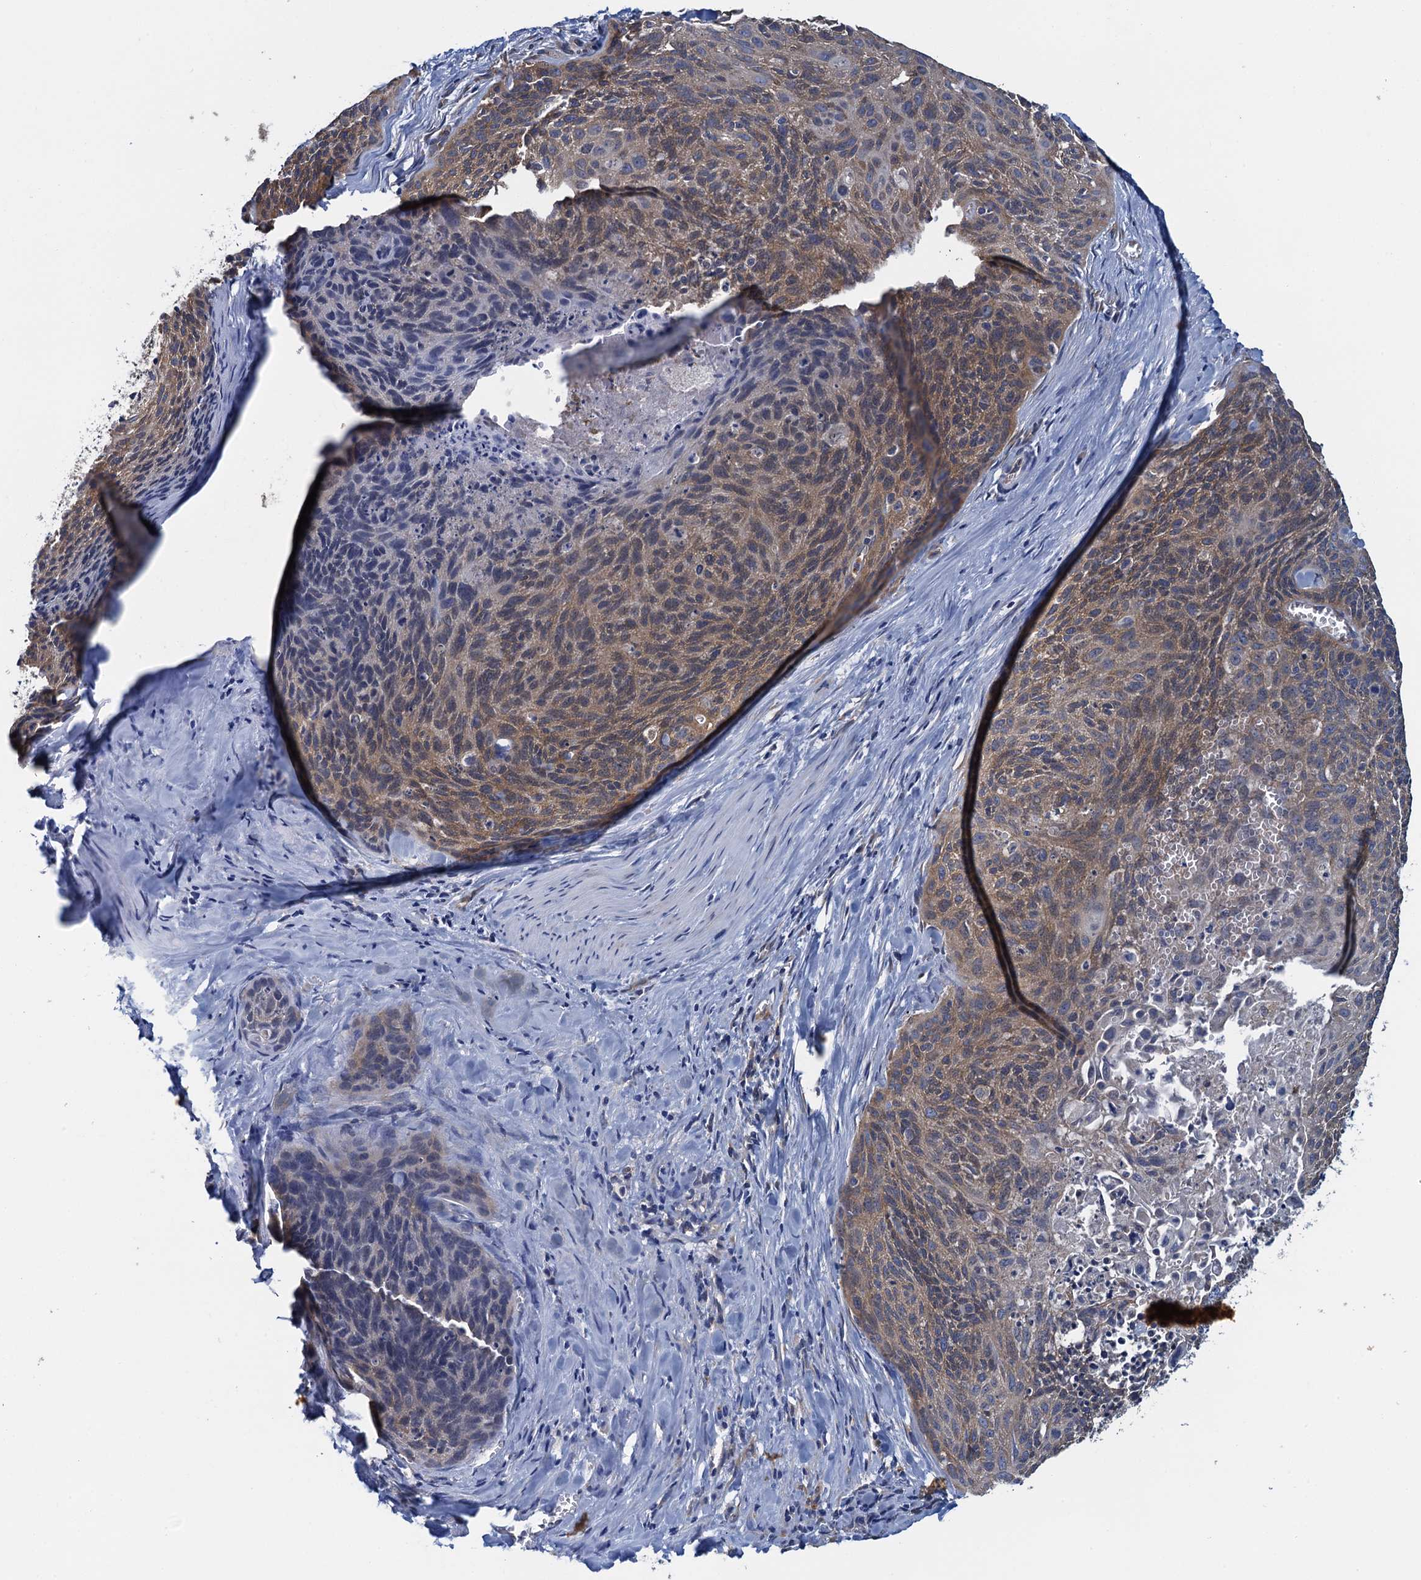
{"staining": {"intensity": "weak", "quantity": ">75%", "location": "cytoplasmic/membranous"}, "tissue": "cervical cancer", "cell_type": "Tumor cells", "image_type": "cancer", "snomed": [{"axis": "morphology", "description": "Squamous cell carcinoma, NOS"}, {"axis": "topography", "description": "Cervix"}], "caption": "The micrograph demonstrates immunohistochemical staining of cervical squamous cell carcinoma. There is weak cytoplasmic/membranous staining is identified in about >75% of tumor cells.", "gene": "ADCY9", "patient": {"sex": "female", "age": 55}}